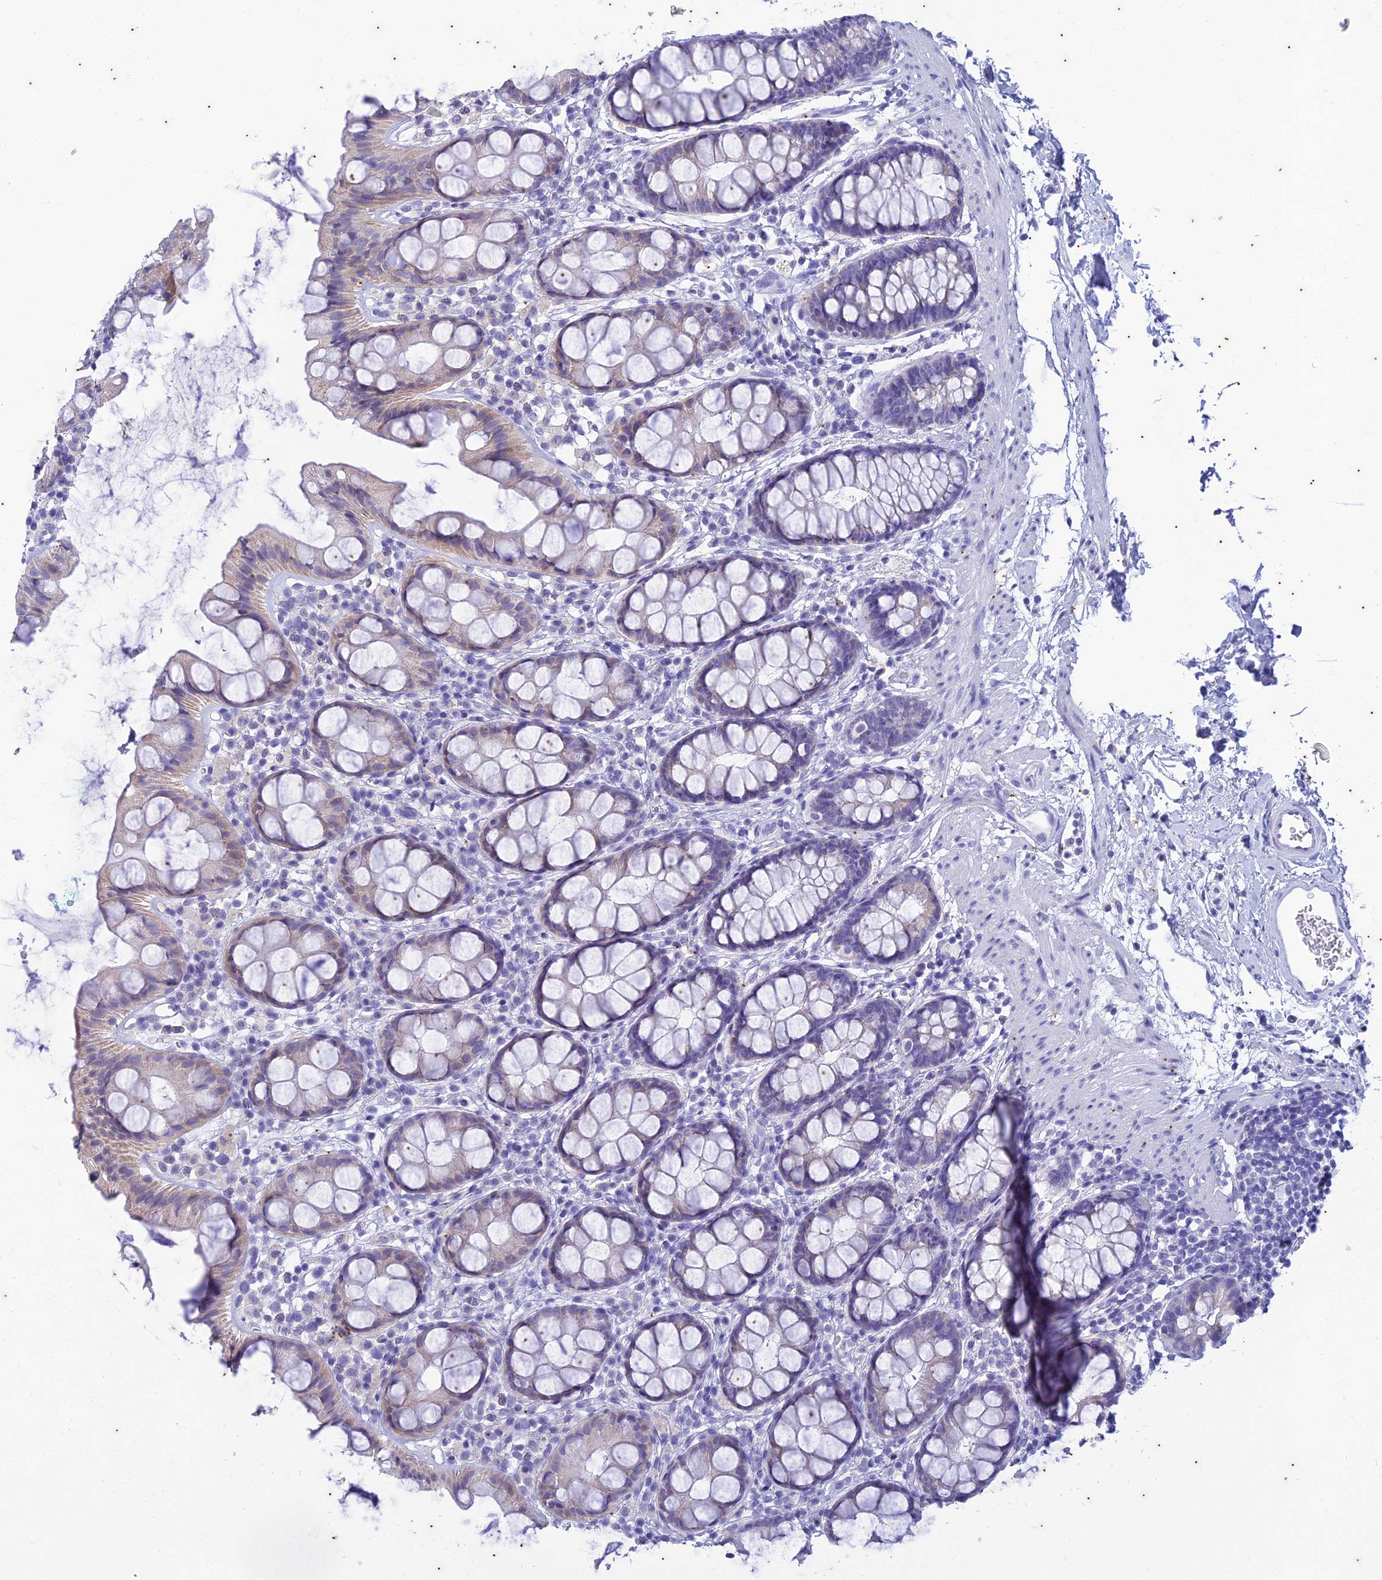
{"staining": {"intensity": "weak", "quantity": "<25%", "location": "cytoplasmic/membranous"}, "tissue": "rectum", "cell_type": "Glandular cells", "image_type": "normal", "snomed": [{"axis": "morphology", "description": "Normal tissue, NOS"}, {"axis": "topography", "description": "Rectum"}], "caption": "This is a image of immunohistochemistry staining of benign rectum, which shows no expression in glandular cells.", "gene": "TMEM40", "patient": {"sex": "female", "age": 65}}